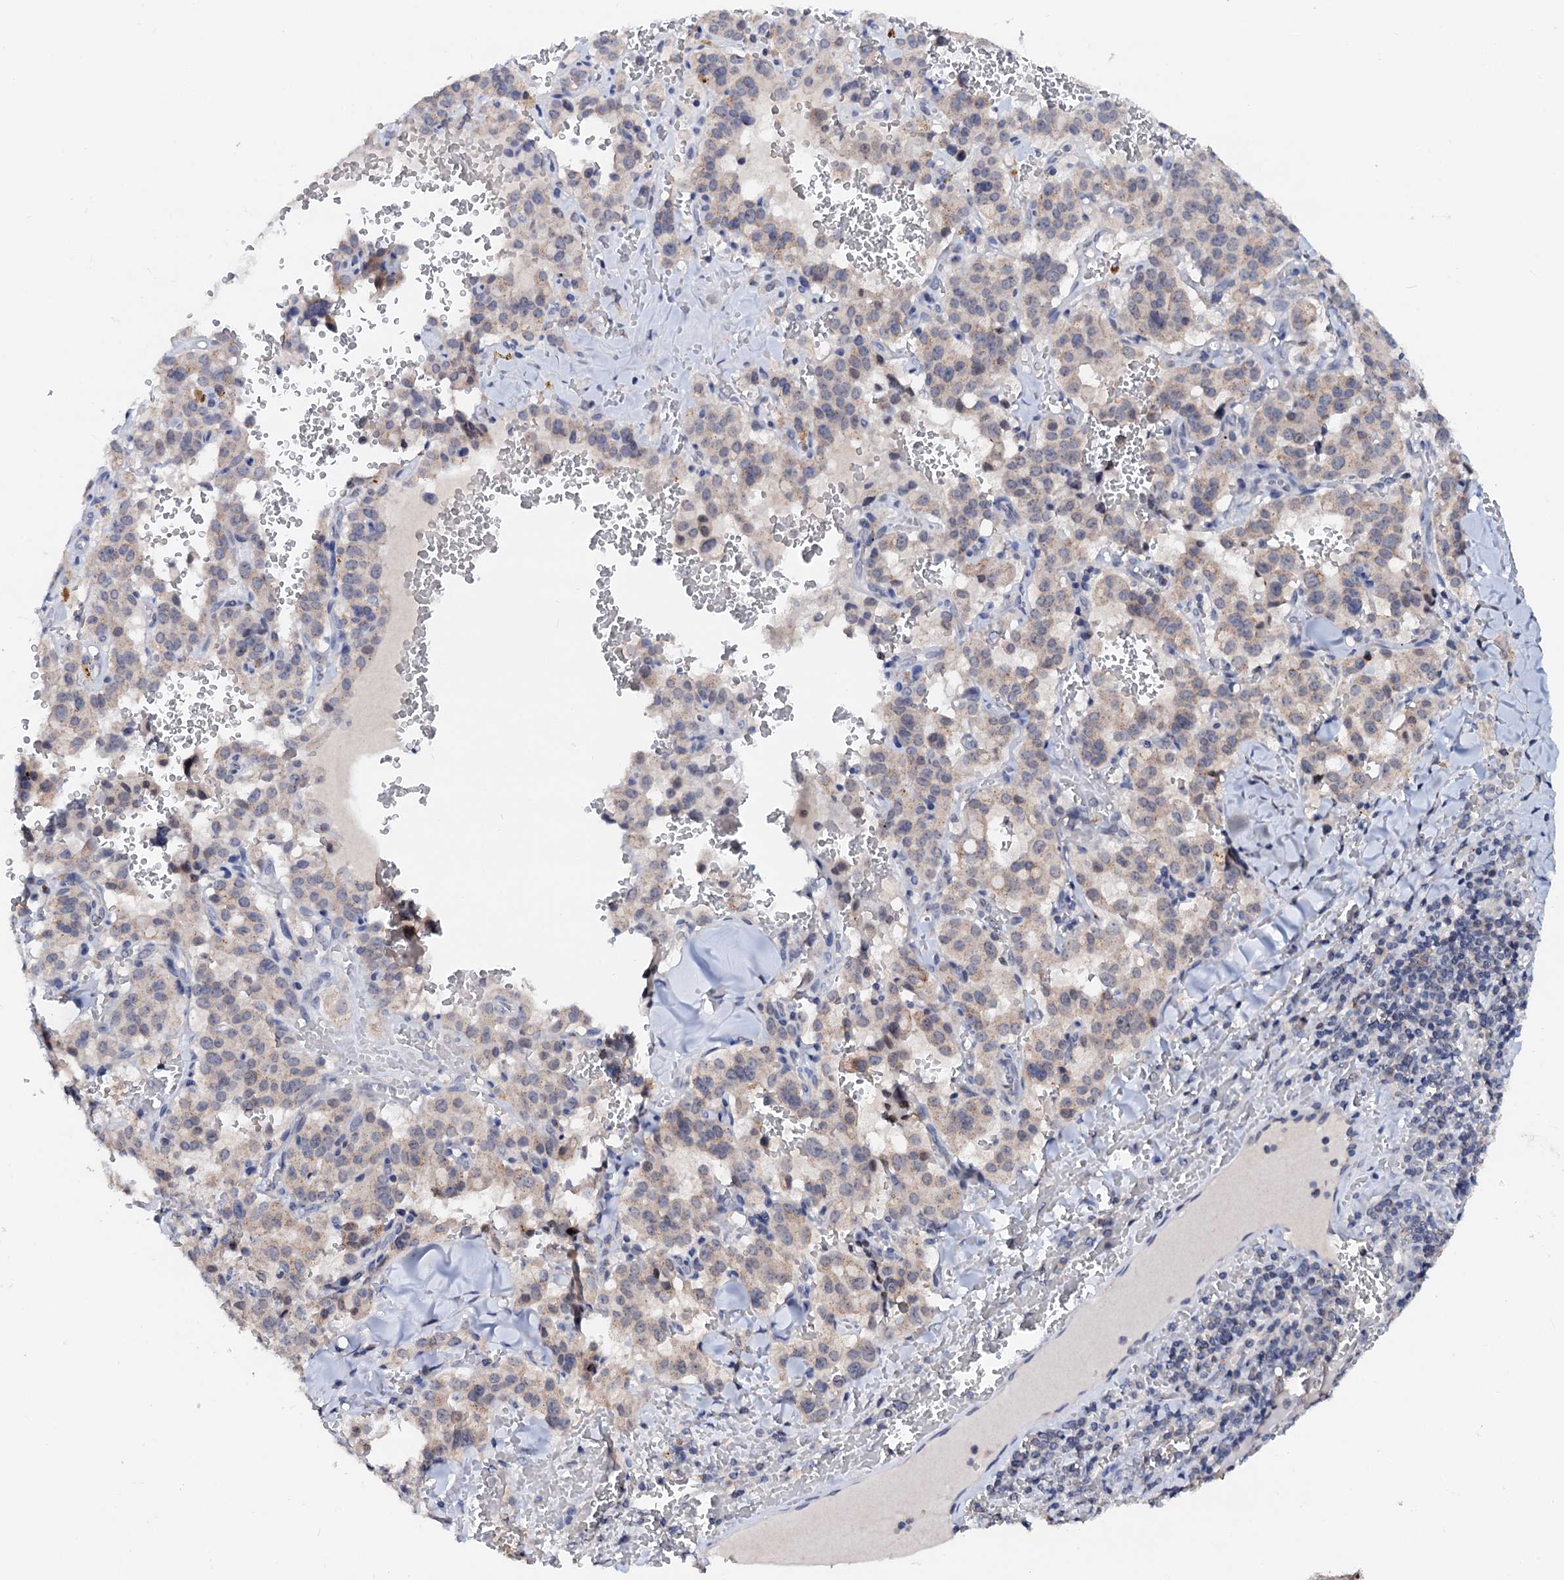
{"staining": {"intensity": "weak", "quantity": "25%-75%", "location": "cytoplasmic/membranous"}, "tissue": "pancreatic cancer", "cell_type": "Tumor cells", "image_type": "cancer", "snomed": [{"axis": "morphology", "description": "Adenocarcinoma, NOS"}, {"axis": "topography", "description": "Pancreas"}], "caption": "This is an image of immunohistochemistry staining of adenocarcinoma (pancreatic), which shows weak staining in the cytoplasmic/membranous of tumor cells.", "gene": "NALF1", "patient": {"sex": "male", "age": 65}}